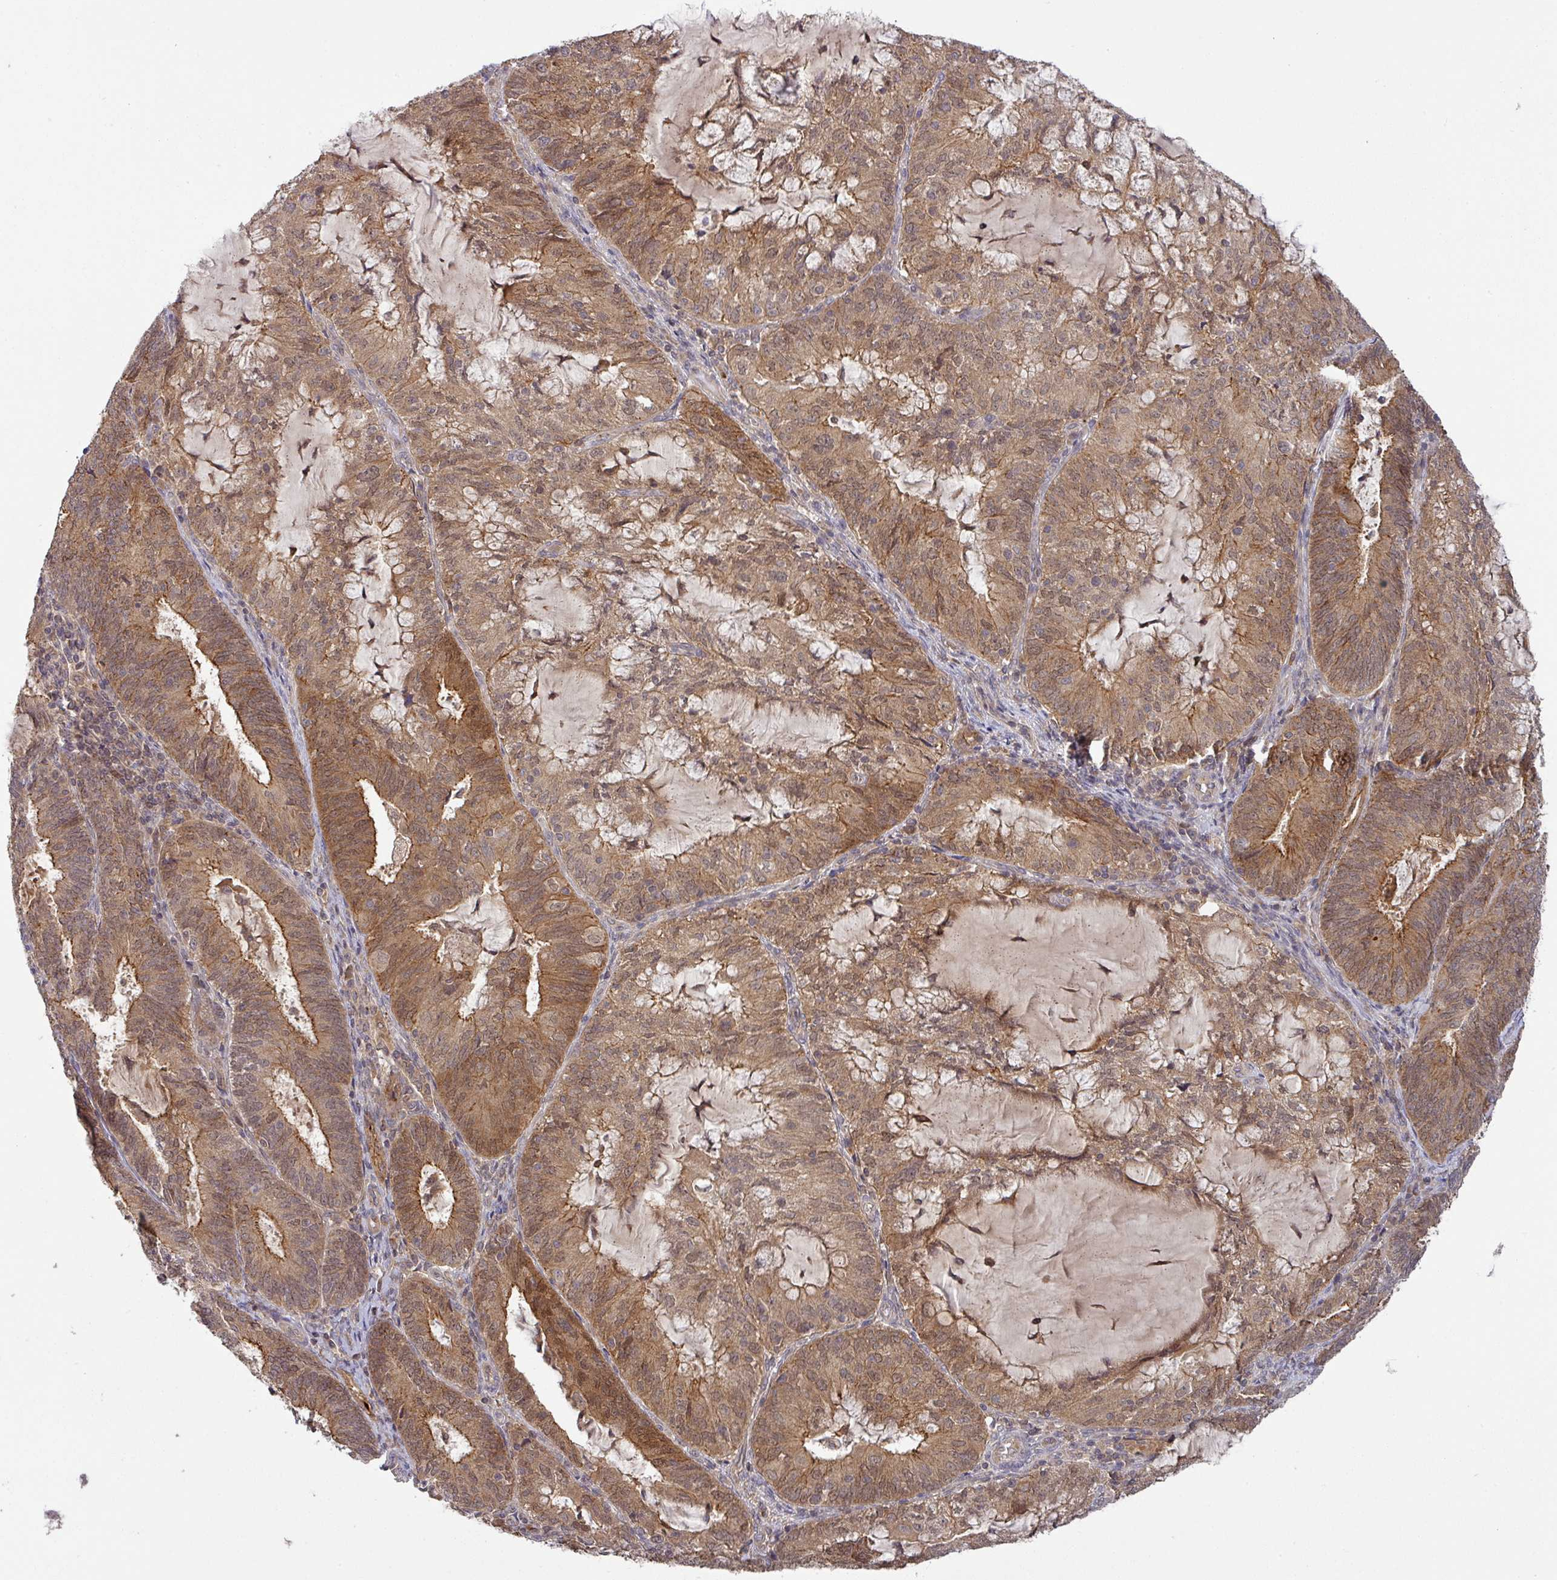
{"staining": {"intensity": "moderate", "quantity": ">75%", "location": "cytoplasmic/membranous"}, "tissue": "endometrial cancer", "cell_type": "Tumor cells", "image_type": "cancer", "snomed": [{"axis": "morphology", "description": "Adenocarcinoma, NOS"}, {"axis": "topography", "description": "Endometrium"}], "caption": "Endometrial cancer stained for a protein exhibits moderate cytoplasmic/membranous positivity in tumor cells.", "gene": "CCDC121", "patient": {"sex": "female", "age": 81}}